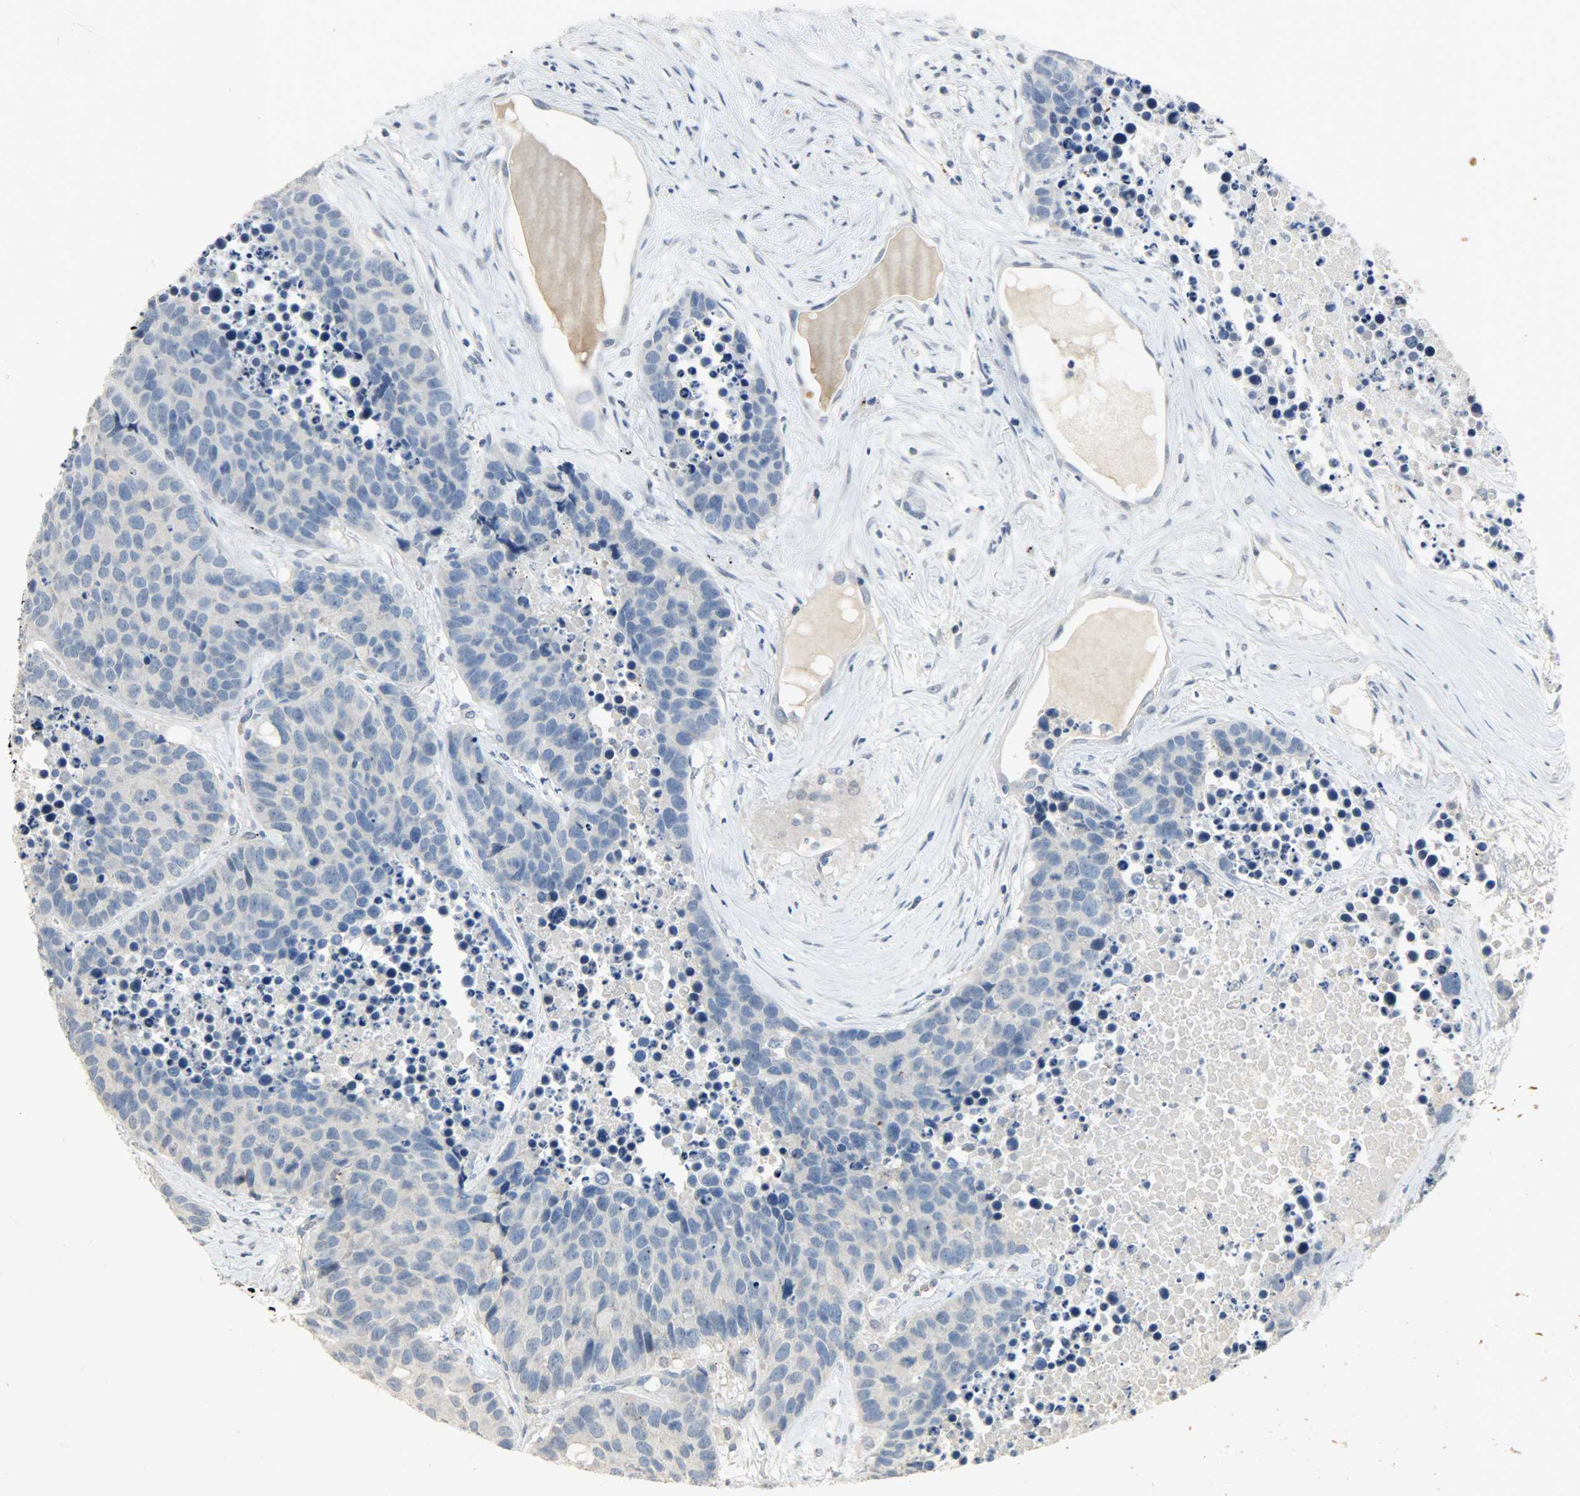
{"staining": {"intensity": "negative", "quantity": "none", "location": "none"}, "tissue": "carcinoid", "cell_type": "Tumor cells", "image_type": "cancer", "snomed": [{"axis": "morphology", "description": "Carcinoid, malignant, NOS"}, {"axis": "topography", "description": "Lung"}], "caption": "This is an immunohistochemistry histopathology image of carcinoid. There is no positivity in tumor cells.", "gene": "DNAJB6", "patient": {"sex": "male", "age": 60}}